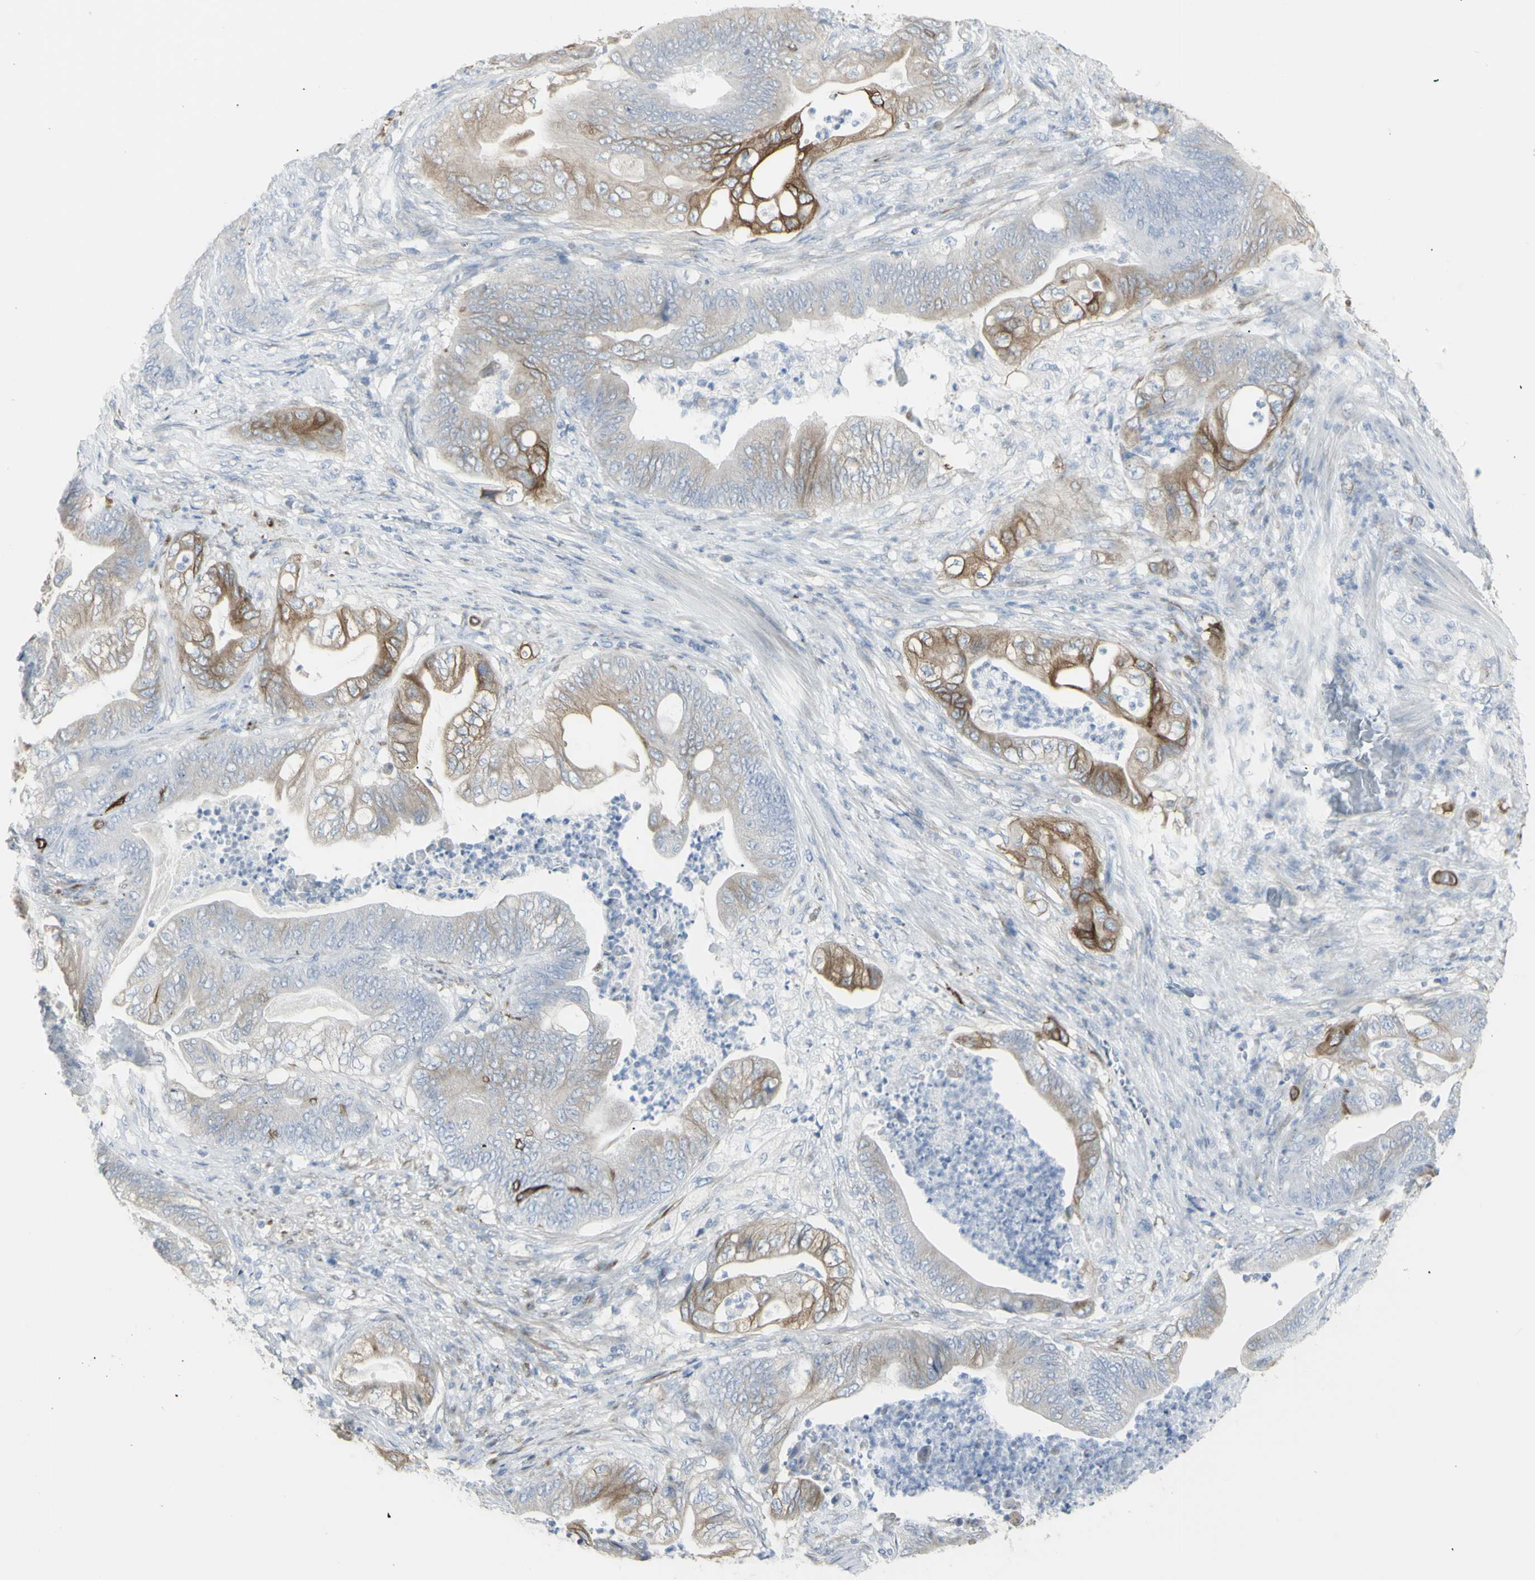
{"staining": {"intensity": "moderate", "quantity": "<25%", "location": "cytoplasmic/membranous"}, "tissue": "stomach cancer", "cell_type": "Tumor cells", "image_type": "cancer", "snomed": [{"axis": "morphology", "description": "Adenocarcinoma, NOS"}, {"axis": "topography", "description": "Stomach"}], "caption": "An immunohistochemistry (IHC) image of neoplastic tissue is shown. Protein staining in brown labels moderate cytoplasmic/membranous positivity in stomach adenocarcinoma within tumor cells.", "gene": "ENSG00000198211", "patient": {"sex": "female", "age": 73}}